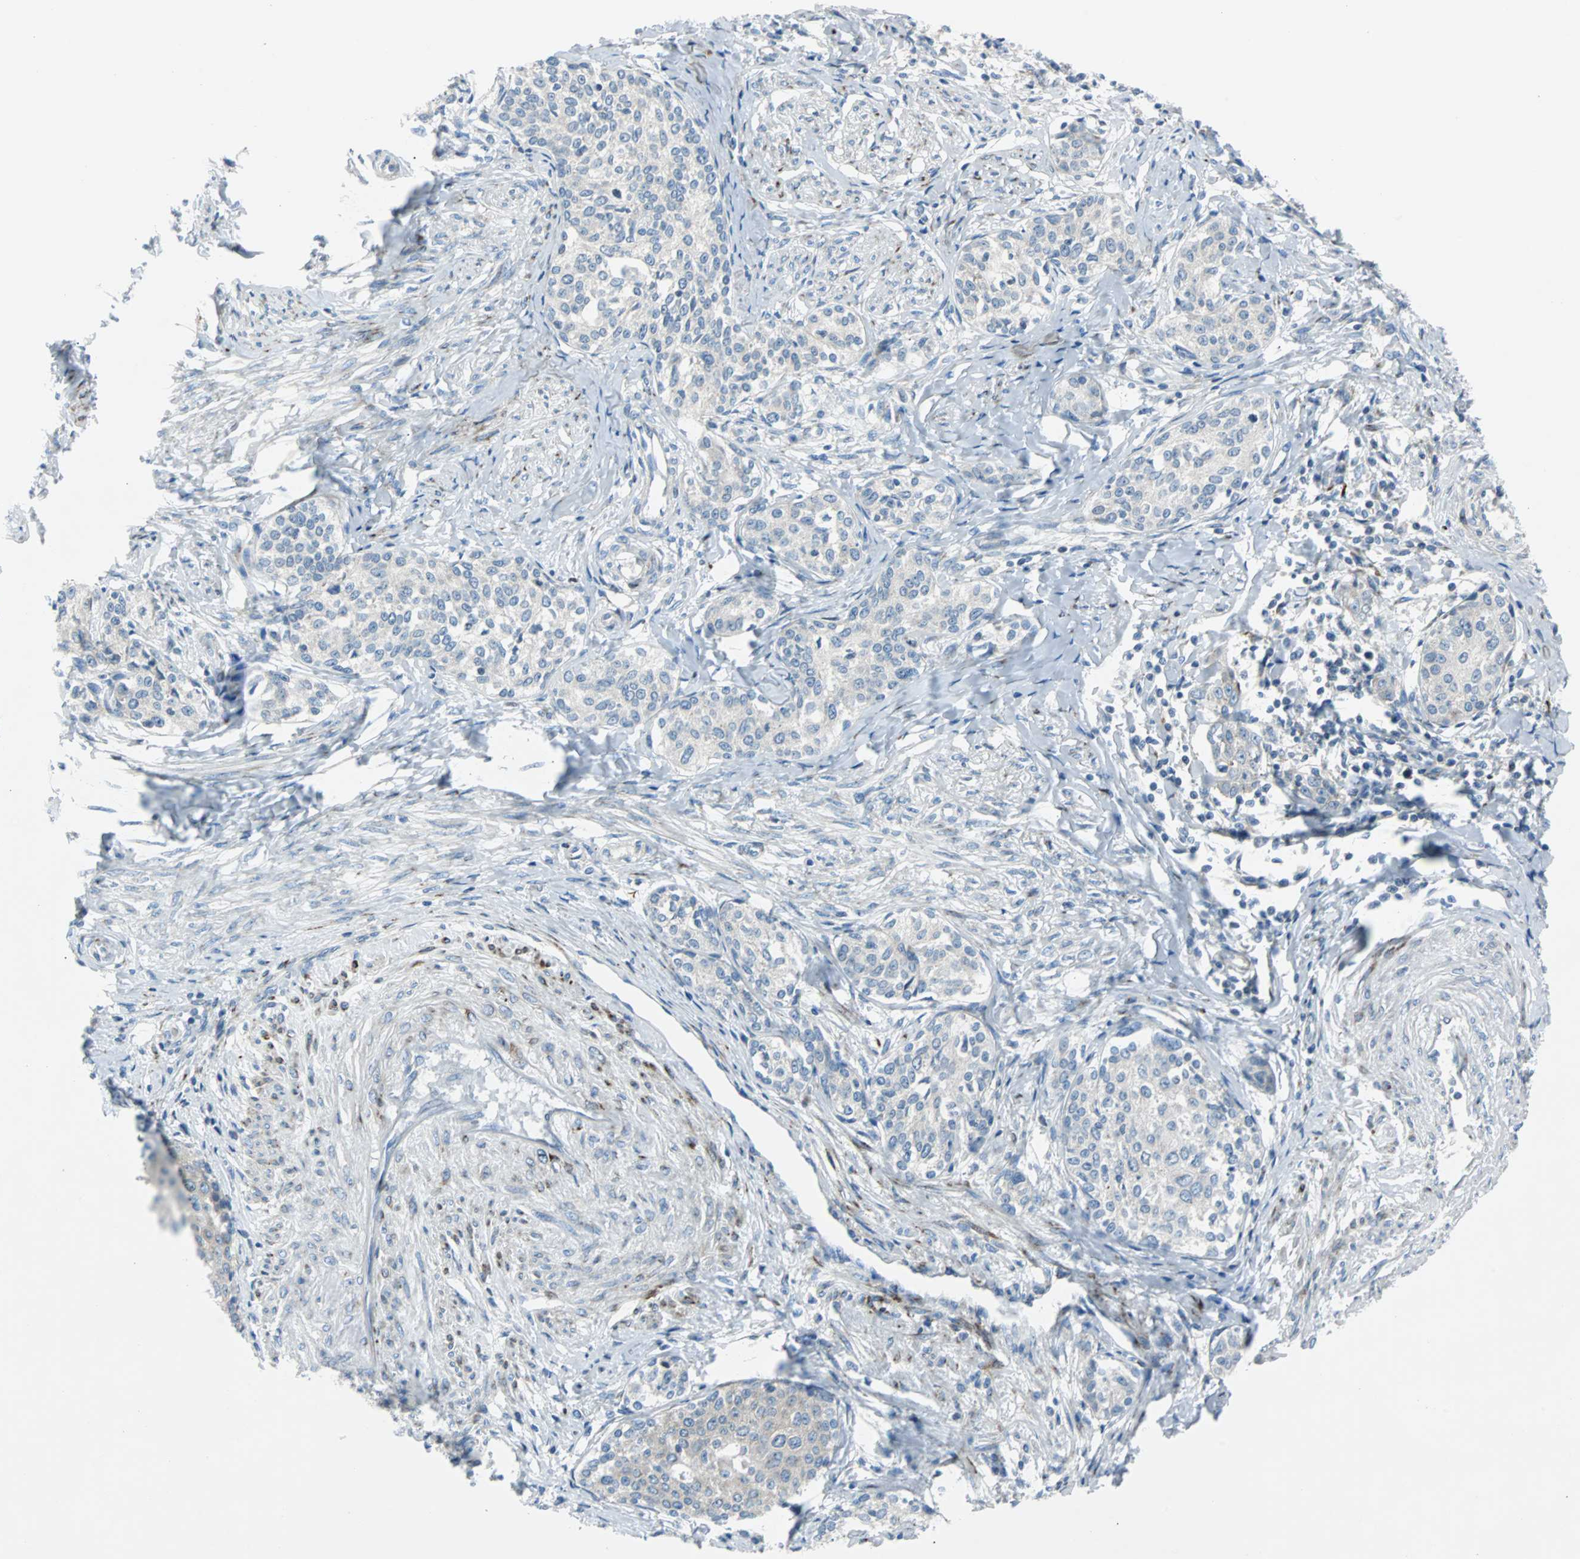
{"staining": {"intensity": "negative", "quantity": "none", "location": "none"}, "tissue": "cervical cancer", "cell_type": "Tumor cells", "image_type": "cancer", "snomed": [{"axis": "morphology", "description": "Squamous cell carcinoma, NOS"}, {"axis": "morphology", "description": "Adenocarcinoma, NOS"}, {"axis": "topography", "description": "Cervix"}], "caption": "IHC histopathology image of squamous cell carcinoma (cervical) stained for a protein (brown), which exhibits no positivity in tumor cells.", "gene": "BBC3", "patient": {"sex": "female", "age": 52}}